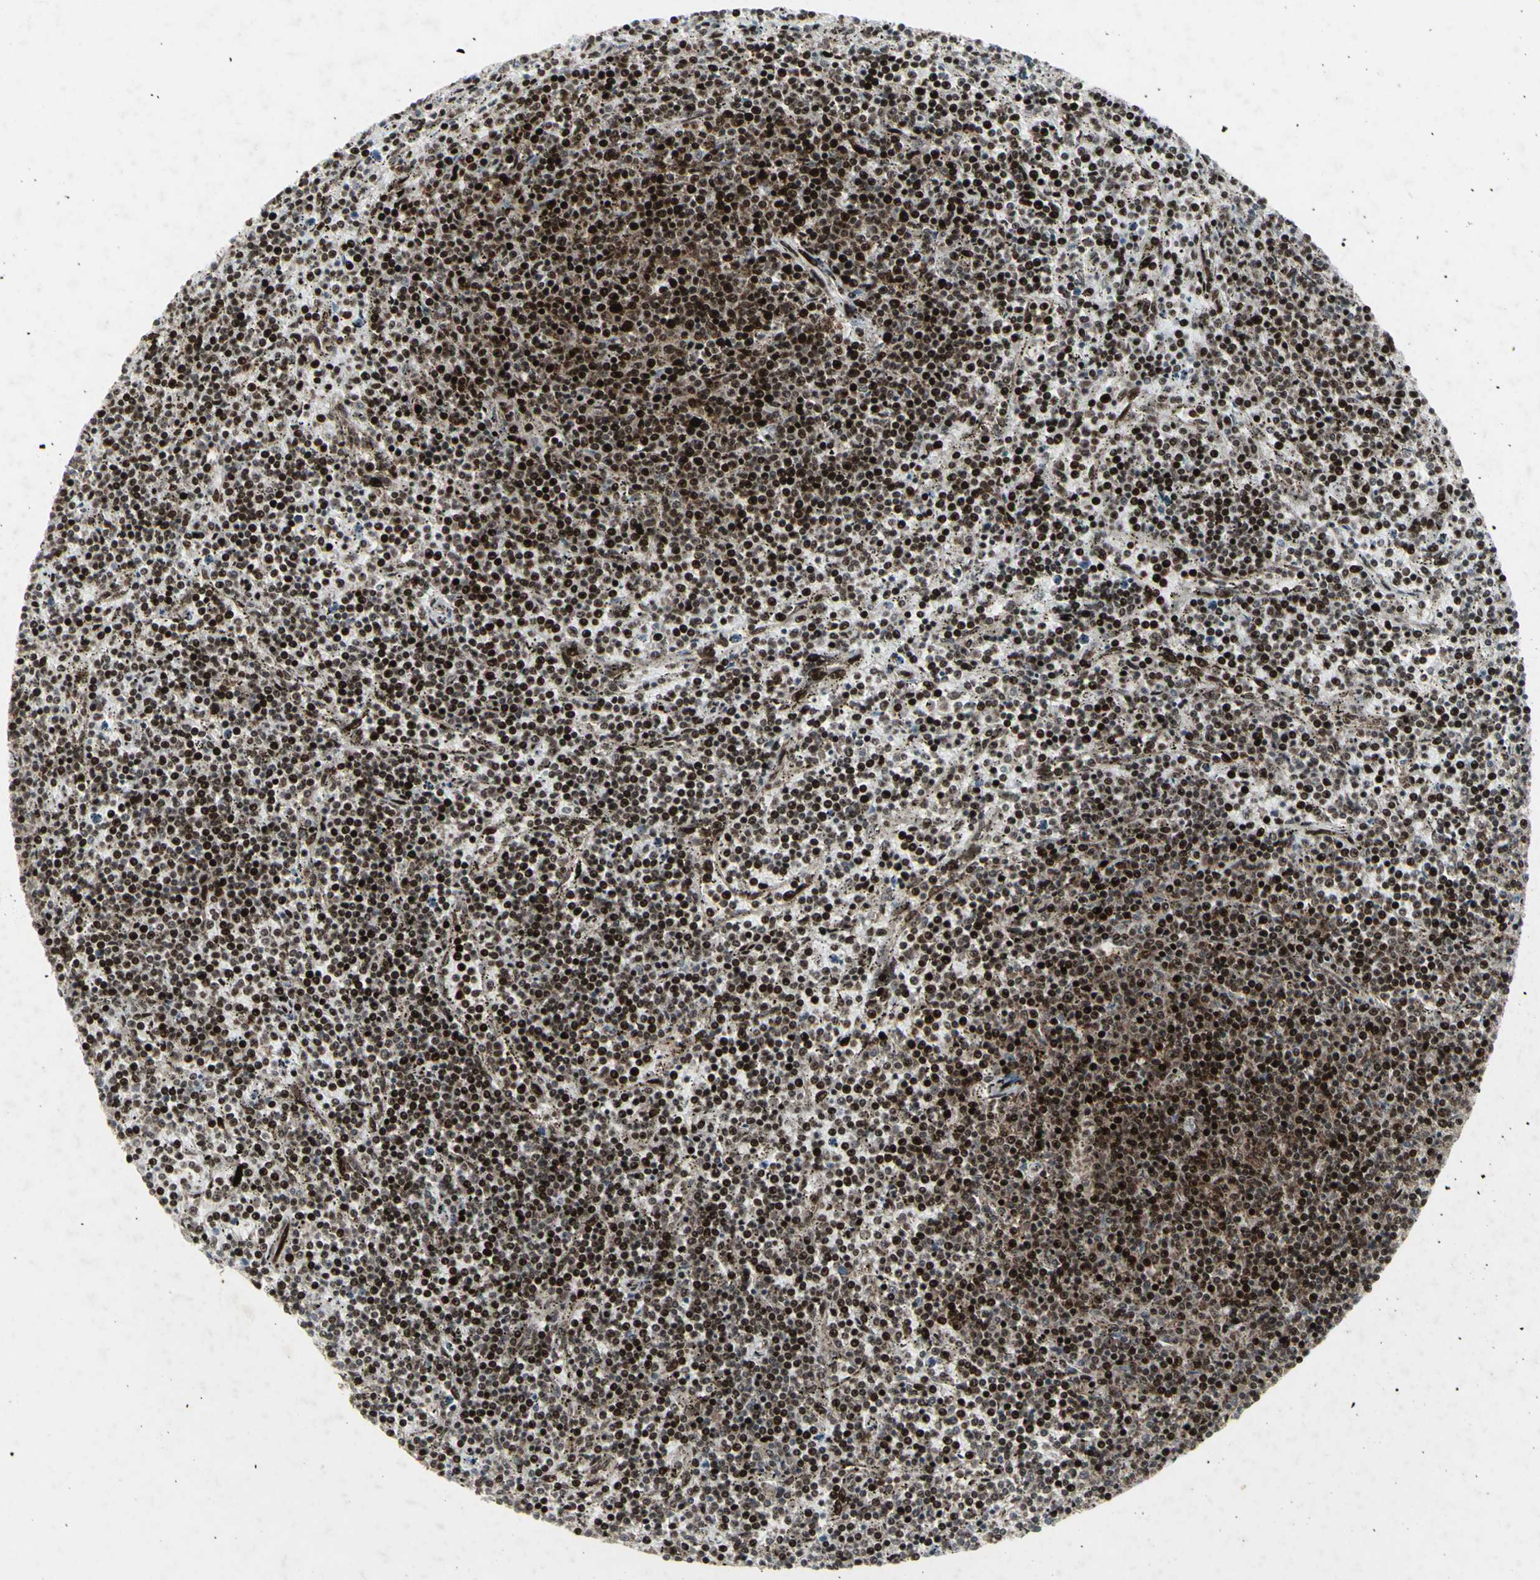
{"staining": {"intensity": "strong", "quantity": ">75%", "location": "nuclear"}, "tissue": "lymphoma", "cell_type": "Tumor cells", "image_type": "cancer", "snomed": [{"axis": "morphology", "description": "Malignant lymphoma, non-Hodgkin's type, Low grade"}, {"axis": "topography", "description": "Spleen"}], "caption": "DAB immunohistochemical staining of human malignant lymphoma, non-Hodgkin's type (low-grade) exhibits strong nuclear protein positivity in approximately >75% of tumor cells. Using DAB (3,3'-diaminobenzidine) (brown) and hematoxylin (blue) stains, captured at high magnification using brightfield microscopy.", "gene": "U2AF2", "patient": {"sex": "female", "age": 50}}